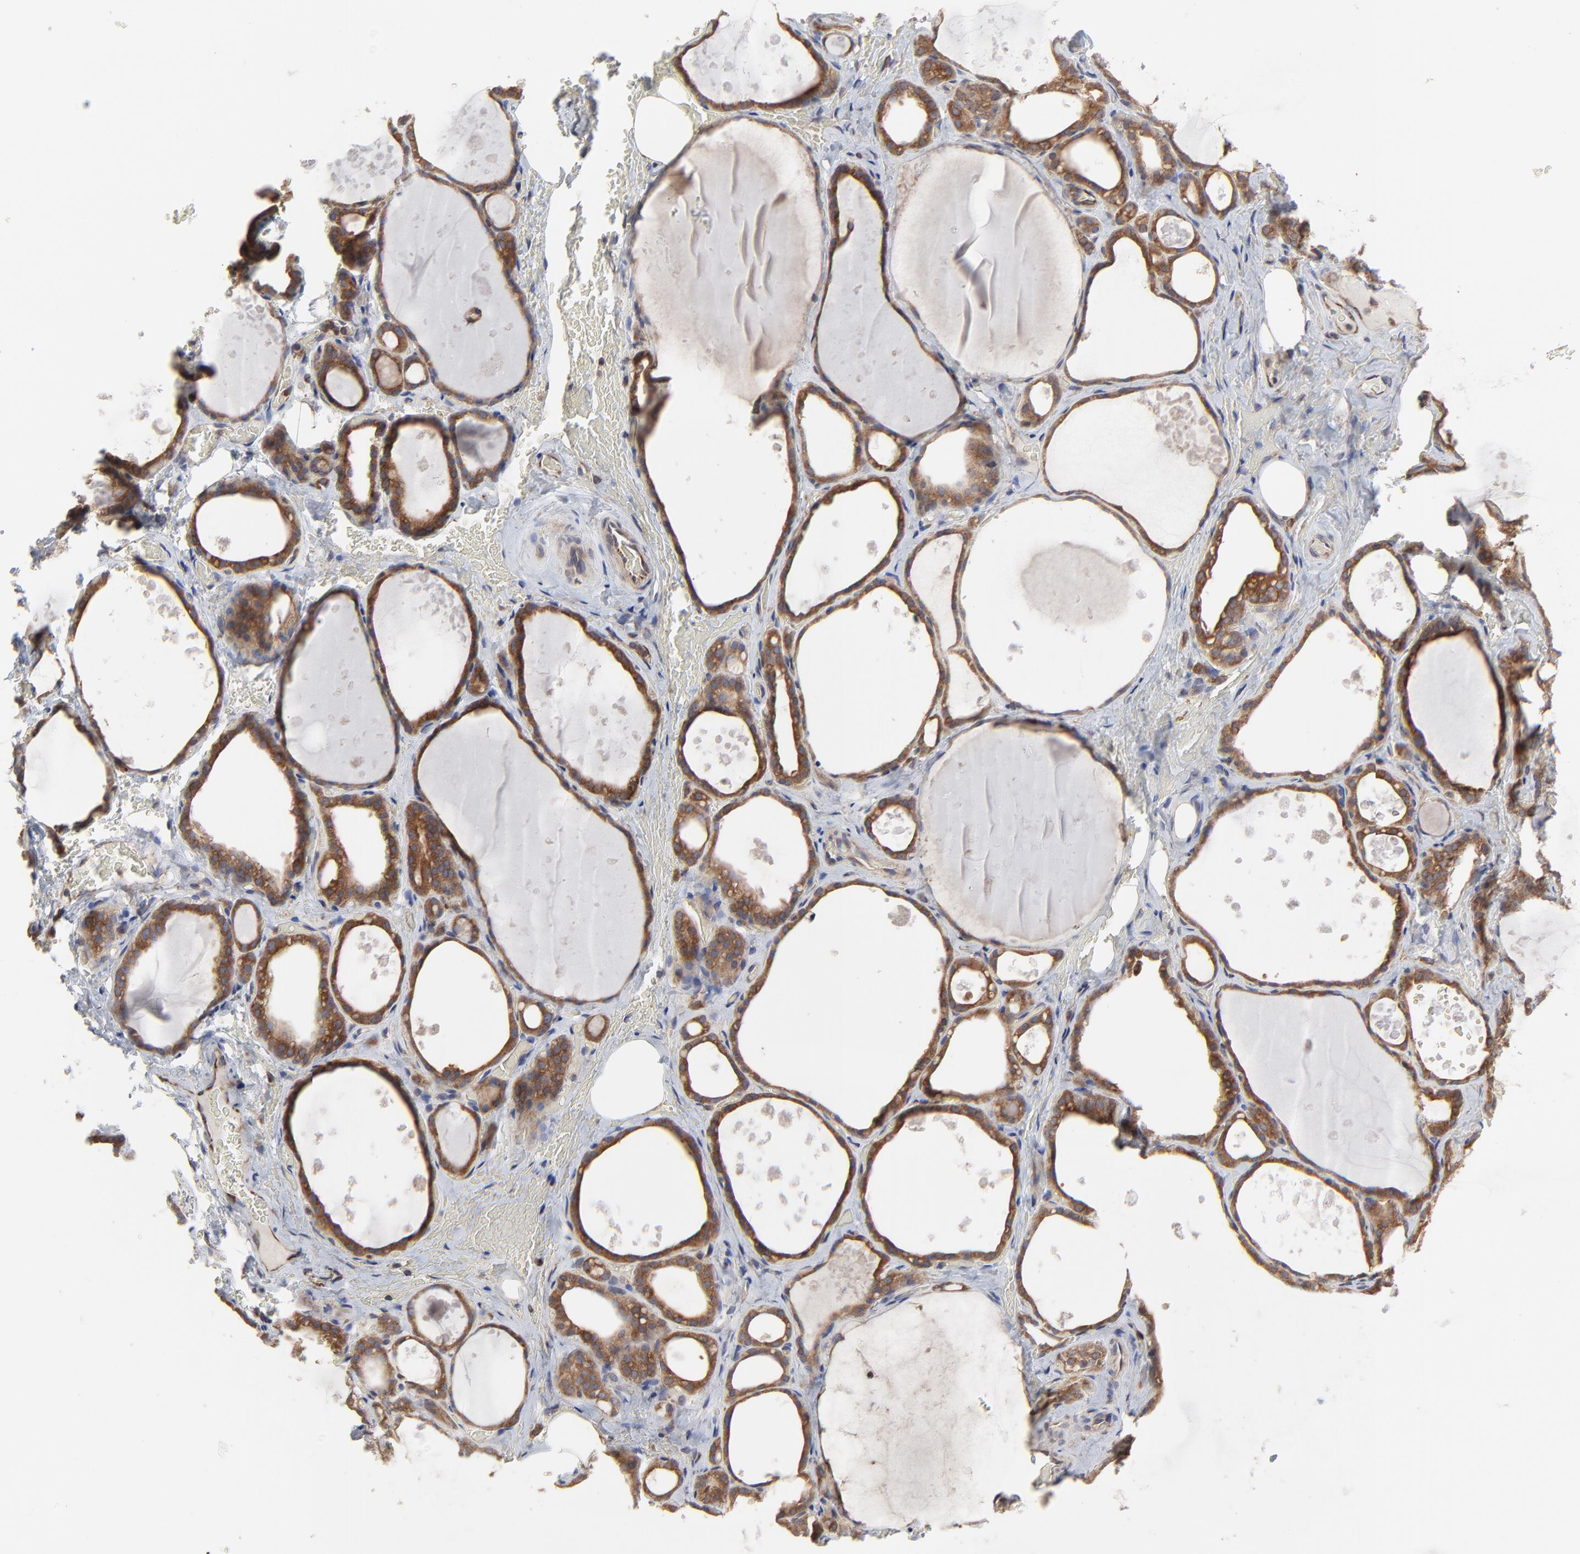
{"staining": {"intensity": "strong", "quantity": ">75%", "location": "cytoplasmic/membranous"}, "tissue": "thyroid gland", "cell_type": "Glandular cells", "image_type": "normal", "snomed": [{"axis": "morphology", "description": "Normal tissue, NOS"}, {"axis": "topography", "description": "Thyroid gland"}], "caption": "IHC staining of unremarkable thyroid gland, which displays high levels of strong cytoplasmic/membranous staining in about >75% of glandular cells indicating strong cytoplasmic/membranous protein positivity. The staining was performed using DAB (3,3'-diaminobenzidine) (brown) for protein detection and nuclei were counterstained in hematoxylin (blue).", "gene": "RAB9A", "patient": {"sex": "male", "age": 61}}